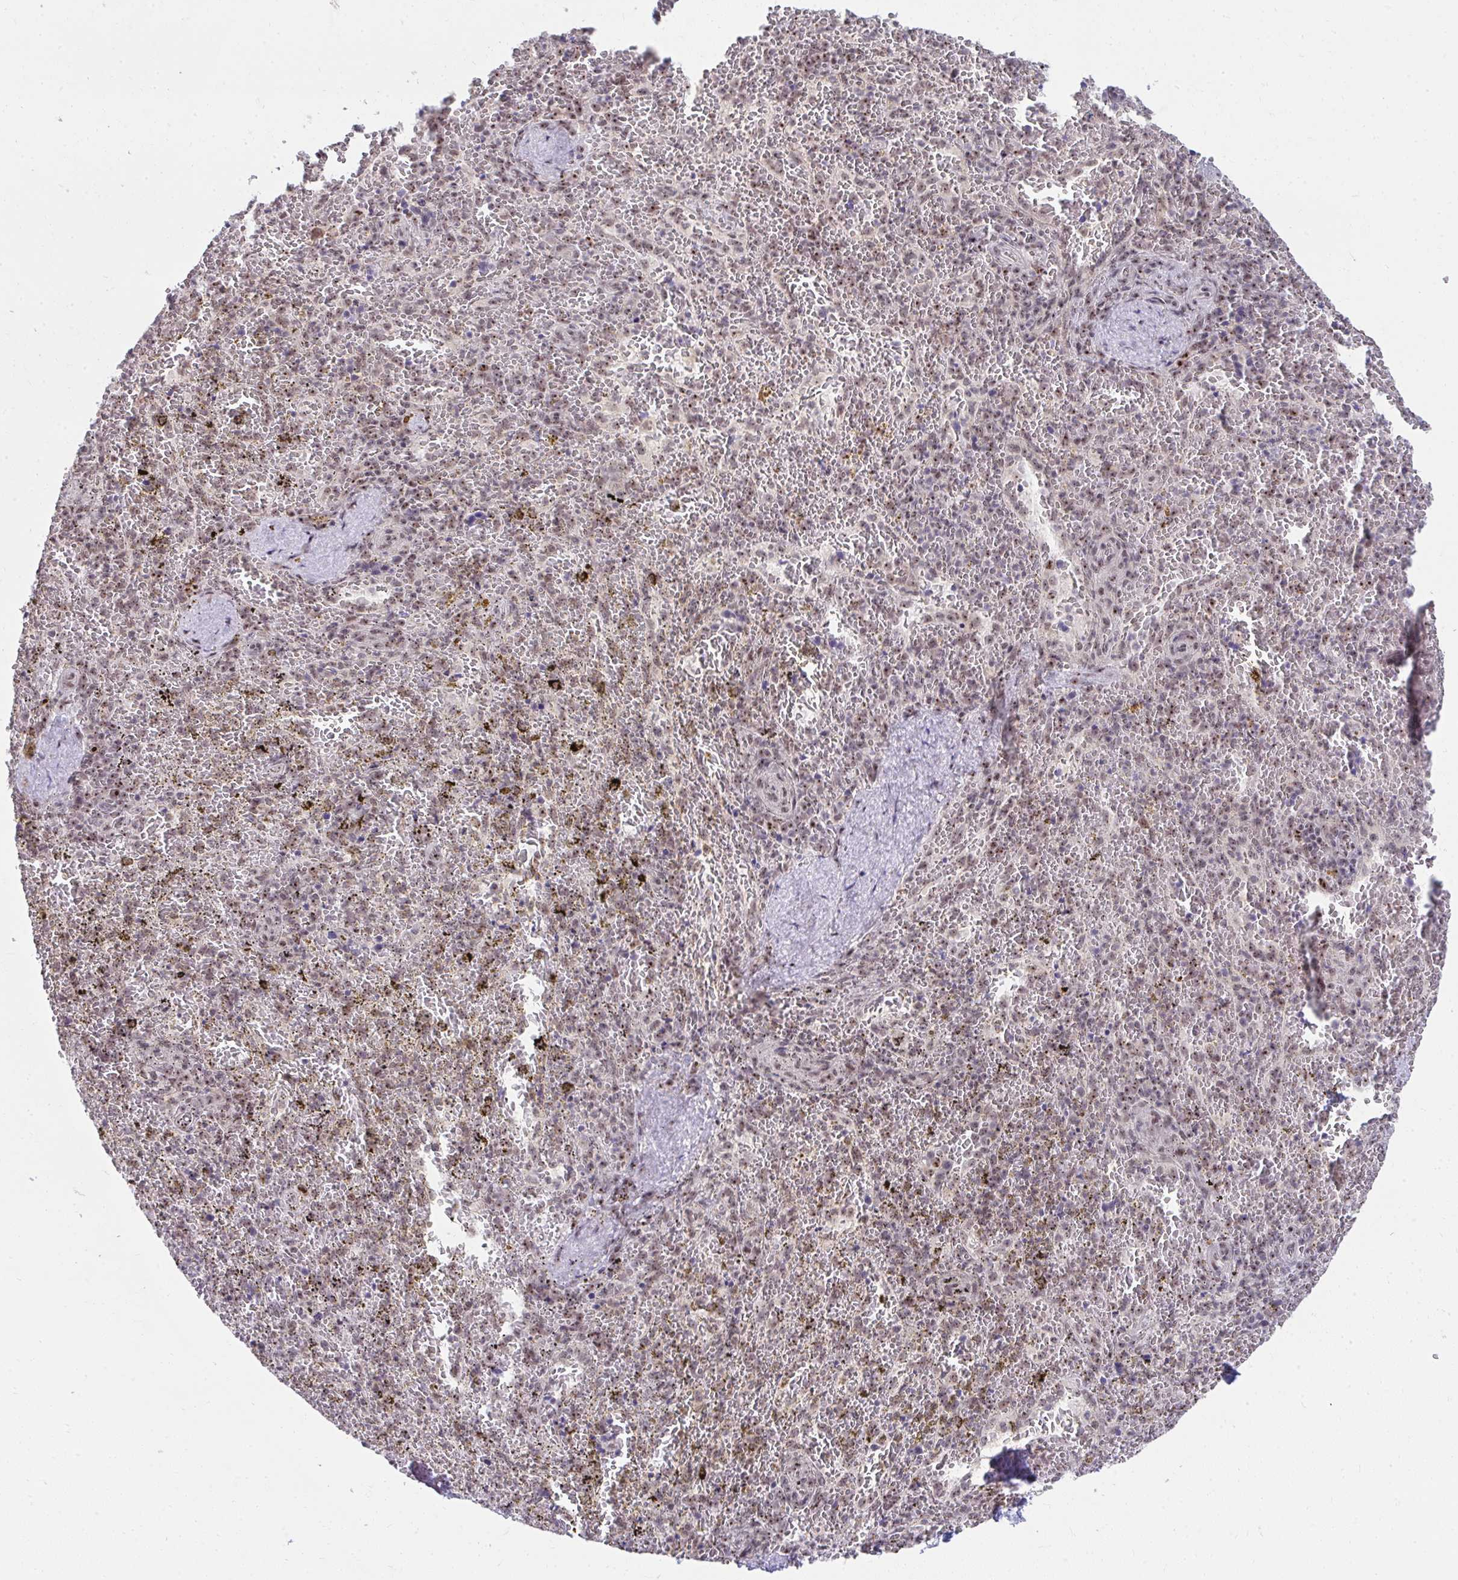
{"staining": {"intensity": "weak", "quantity": "<25%", "location": "nuclear"}, "tissue": "spleen", "cell_type": "Cells in red pulp", "image_type": "normal", "snomed": [{"axis": "morphology", "description": "Normal tissue, NOS"}, {"axis": "topography", "description": "Spleen"}], "caption": "Cells in red pulp show no significant protein staining in benign spleen.", "gene": "HIRA", "patient": {"sex": "female", "age": 50}}